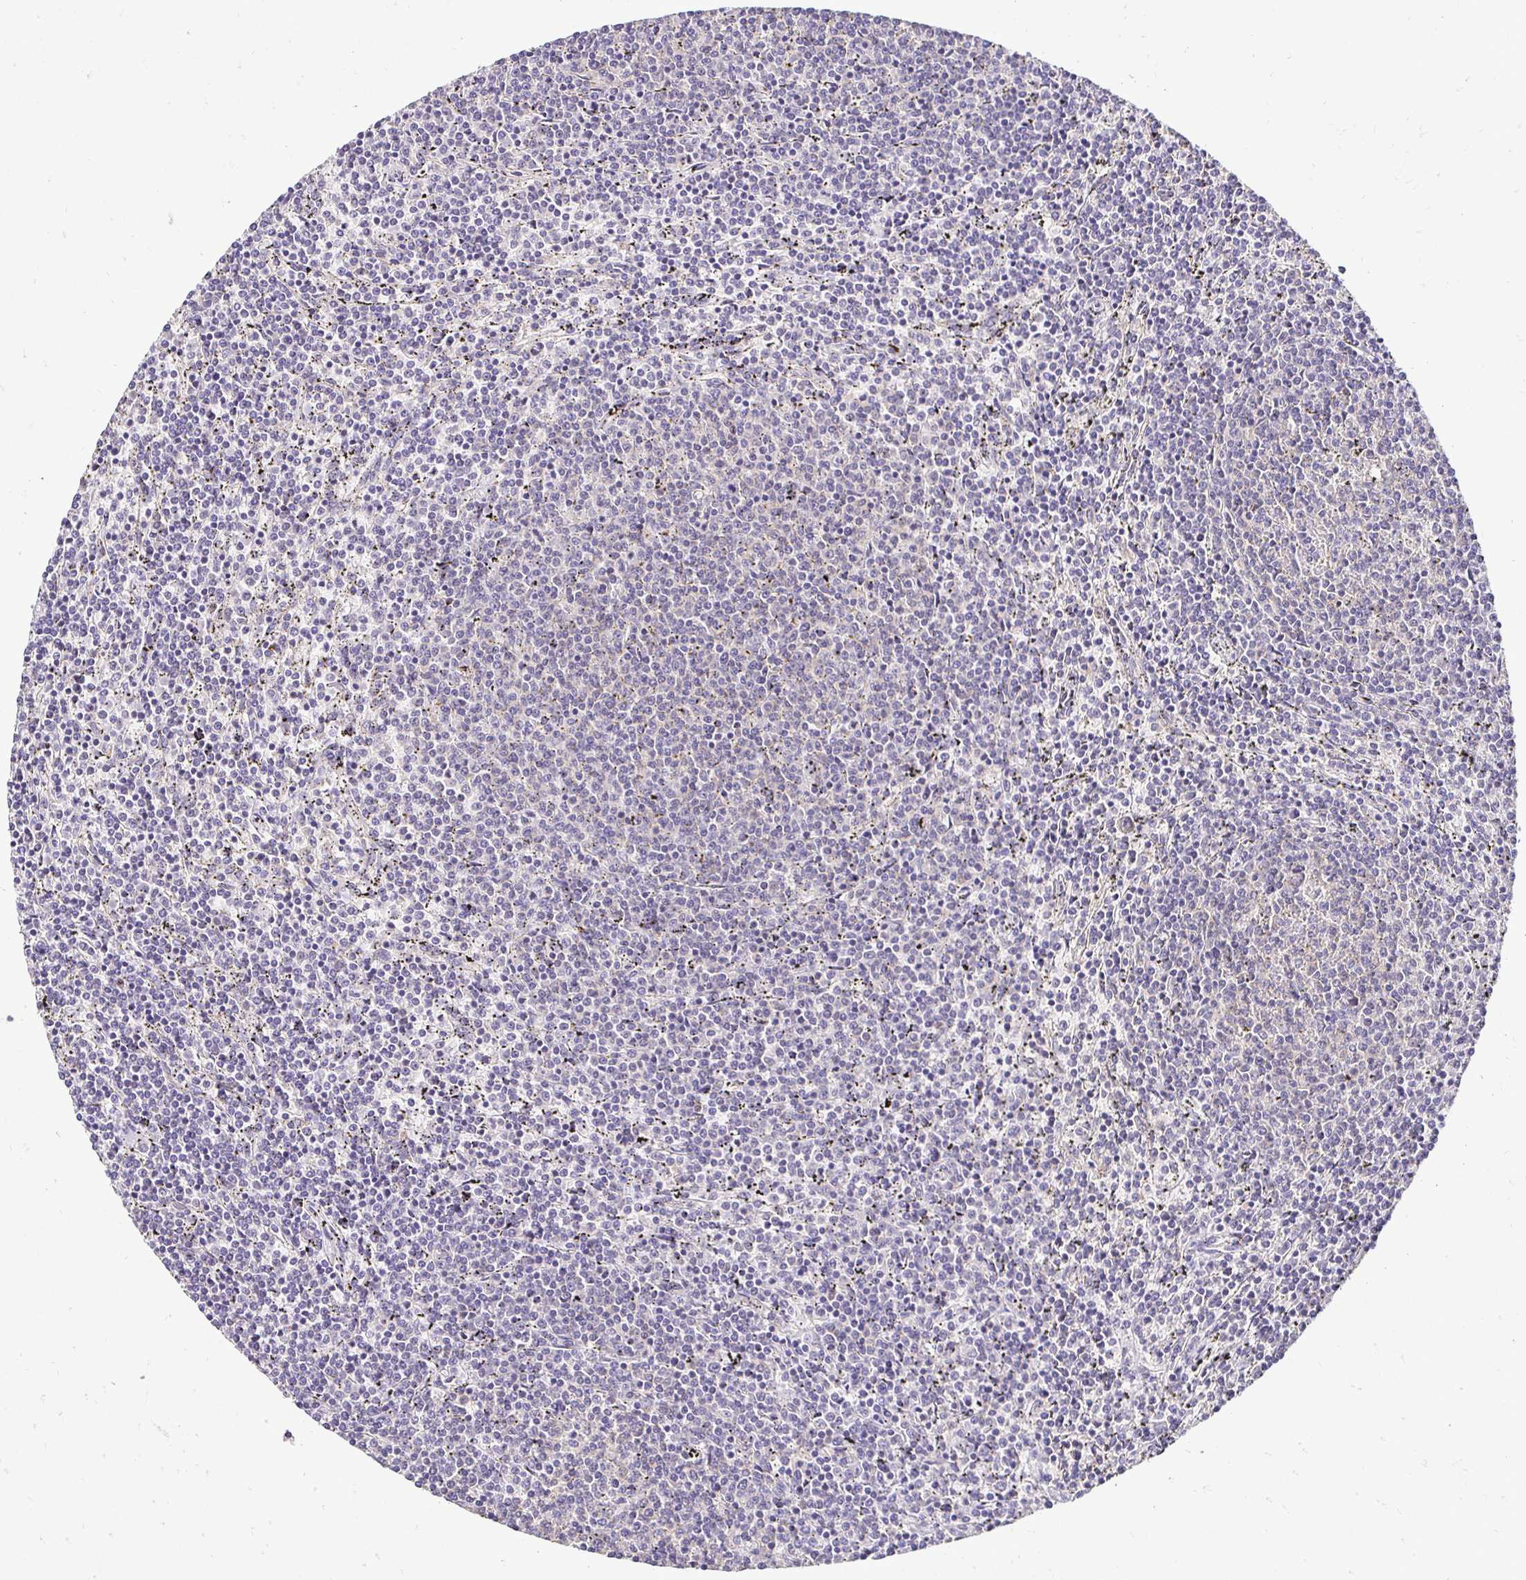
{"staining": {"intensity": "negative", "quantity": "none", "location": "none"}, "tissue": "lymphoma", "cell_type": "Tumor cells", "image_type": "cancer", "snomed": [{"axis": "morphology", "description": "Malignant lymphoma, non-Hodgkin's type, Low grade"}, {"axis": "topography", "description": "Spleen"}], "caption": "Immunohistochemistry (IHC) image of low-grade malignant lymphoma, non-Hodgkin's type stained for a protein (brown), which reveals no staining in tumor cells.", "gene": "RHEBL1", "patient": {"sex": "female", "age": 50}}